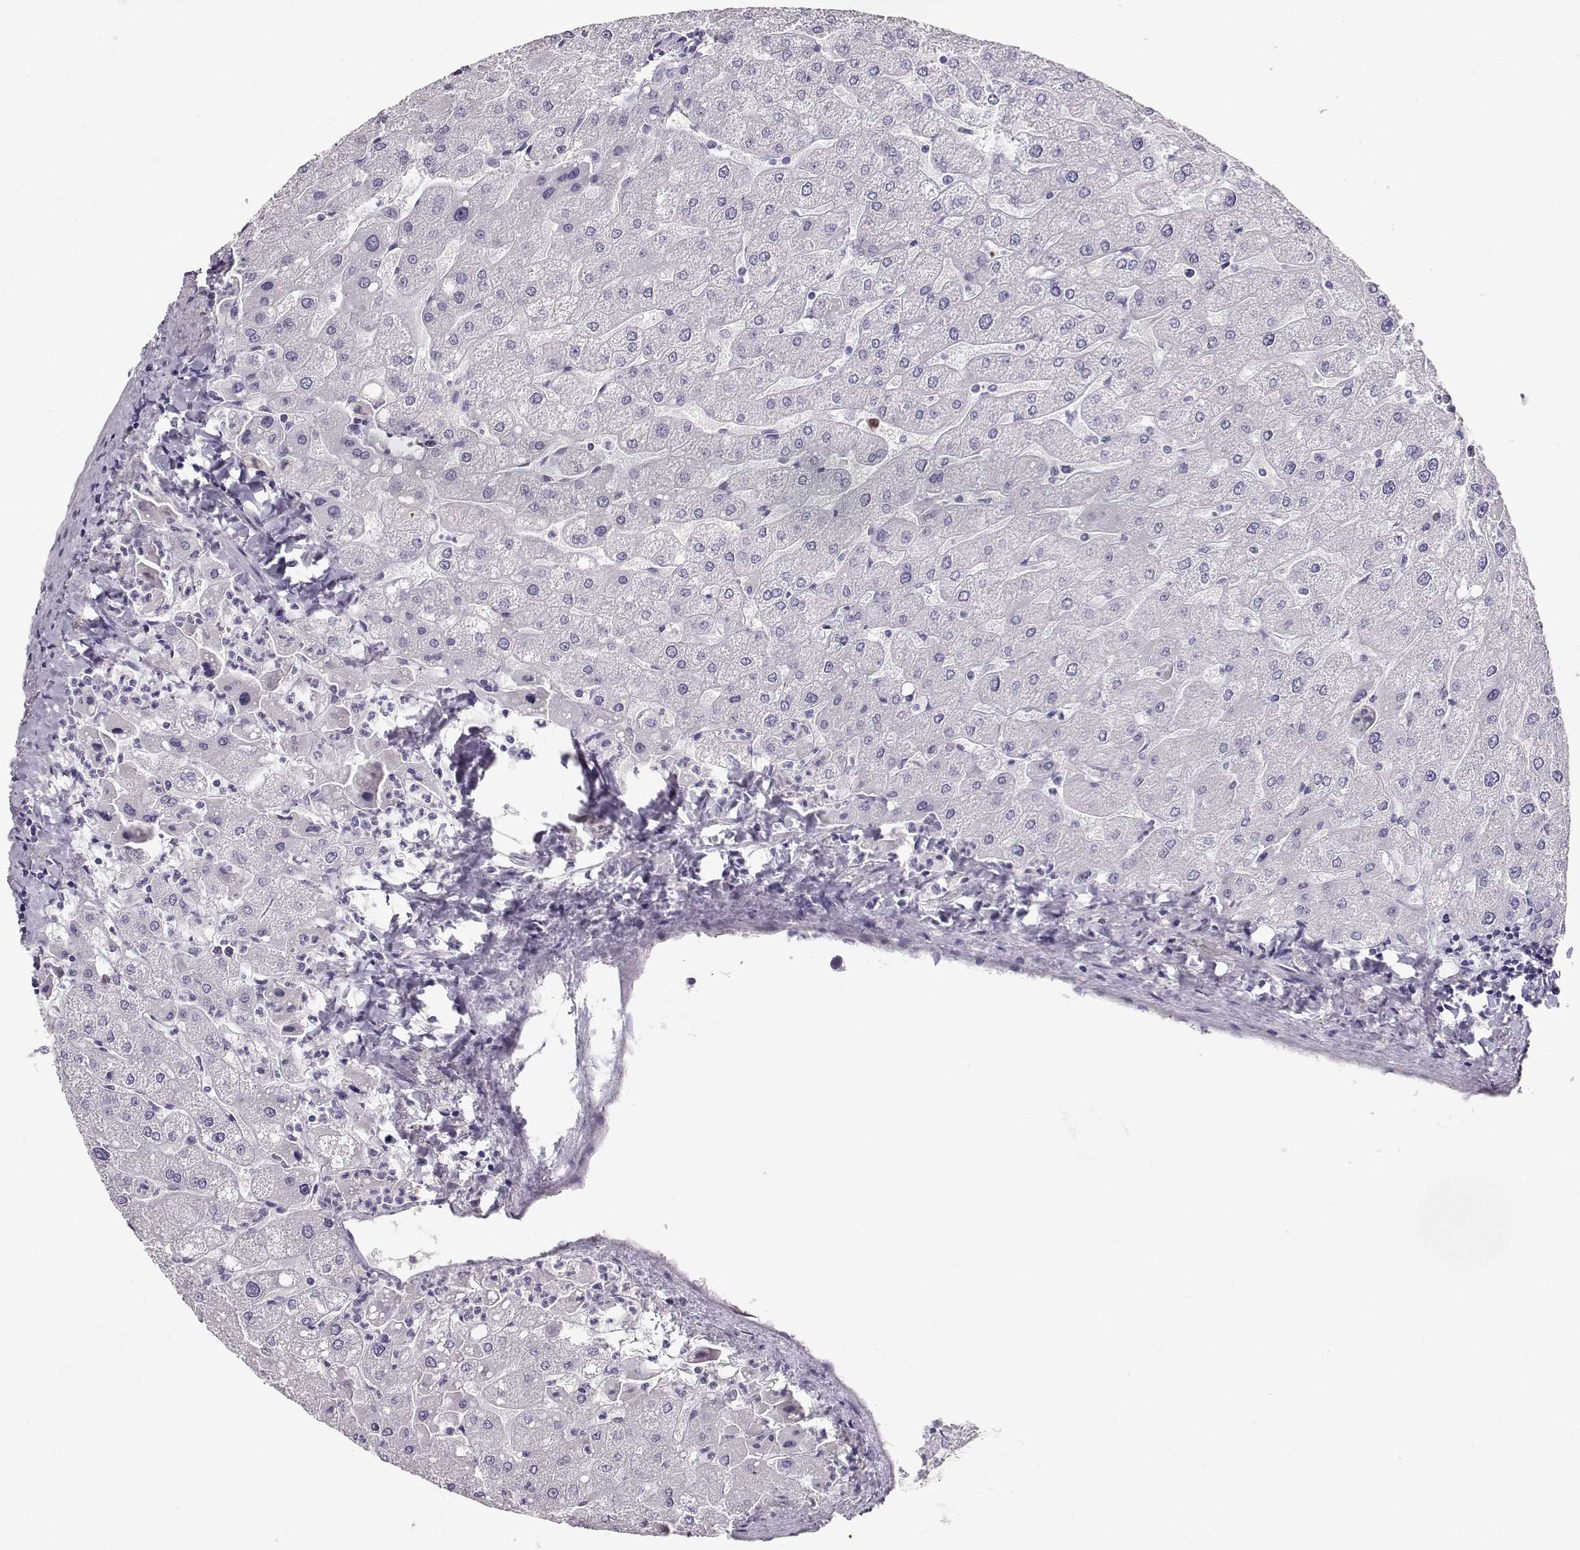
{"staining": {"intensity": "negative", "quantity": "none", "location": "none"}, "tissue": "liver", "cell_type": "Cholangiocytes", "image_type": "normal", "snomed": [{"axis": "morphology", "description": "Normal tissue, NOS"}, {"axis": "topography", "description": "Liver"}], "caption": "Immunohistochemistry histopathology image of benign liver: liver stained with DAB (3,3'-diaminobenzidine) exhibits no significant protein positivity in cholangiocytes. Brightfield microscopy of immunohistochemistry stained with DAB (3,3'-diaminobenzidine) (brown) and hematoxylin (blue), captured at high magnification.", "gene": "RBM44", "patient": {"sex": "male", "age": 67}}